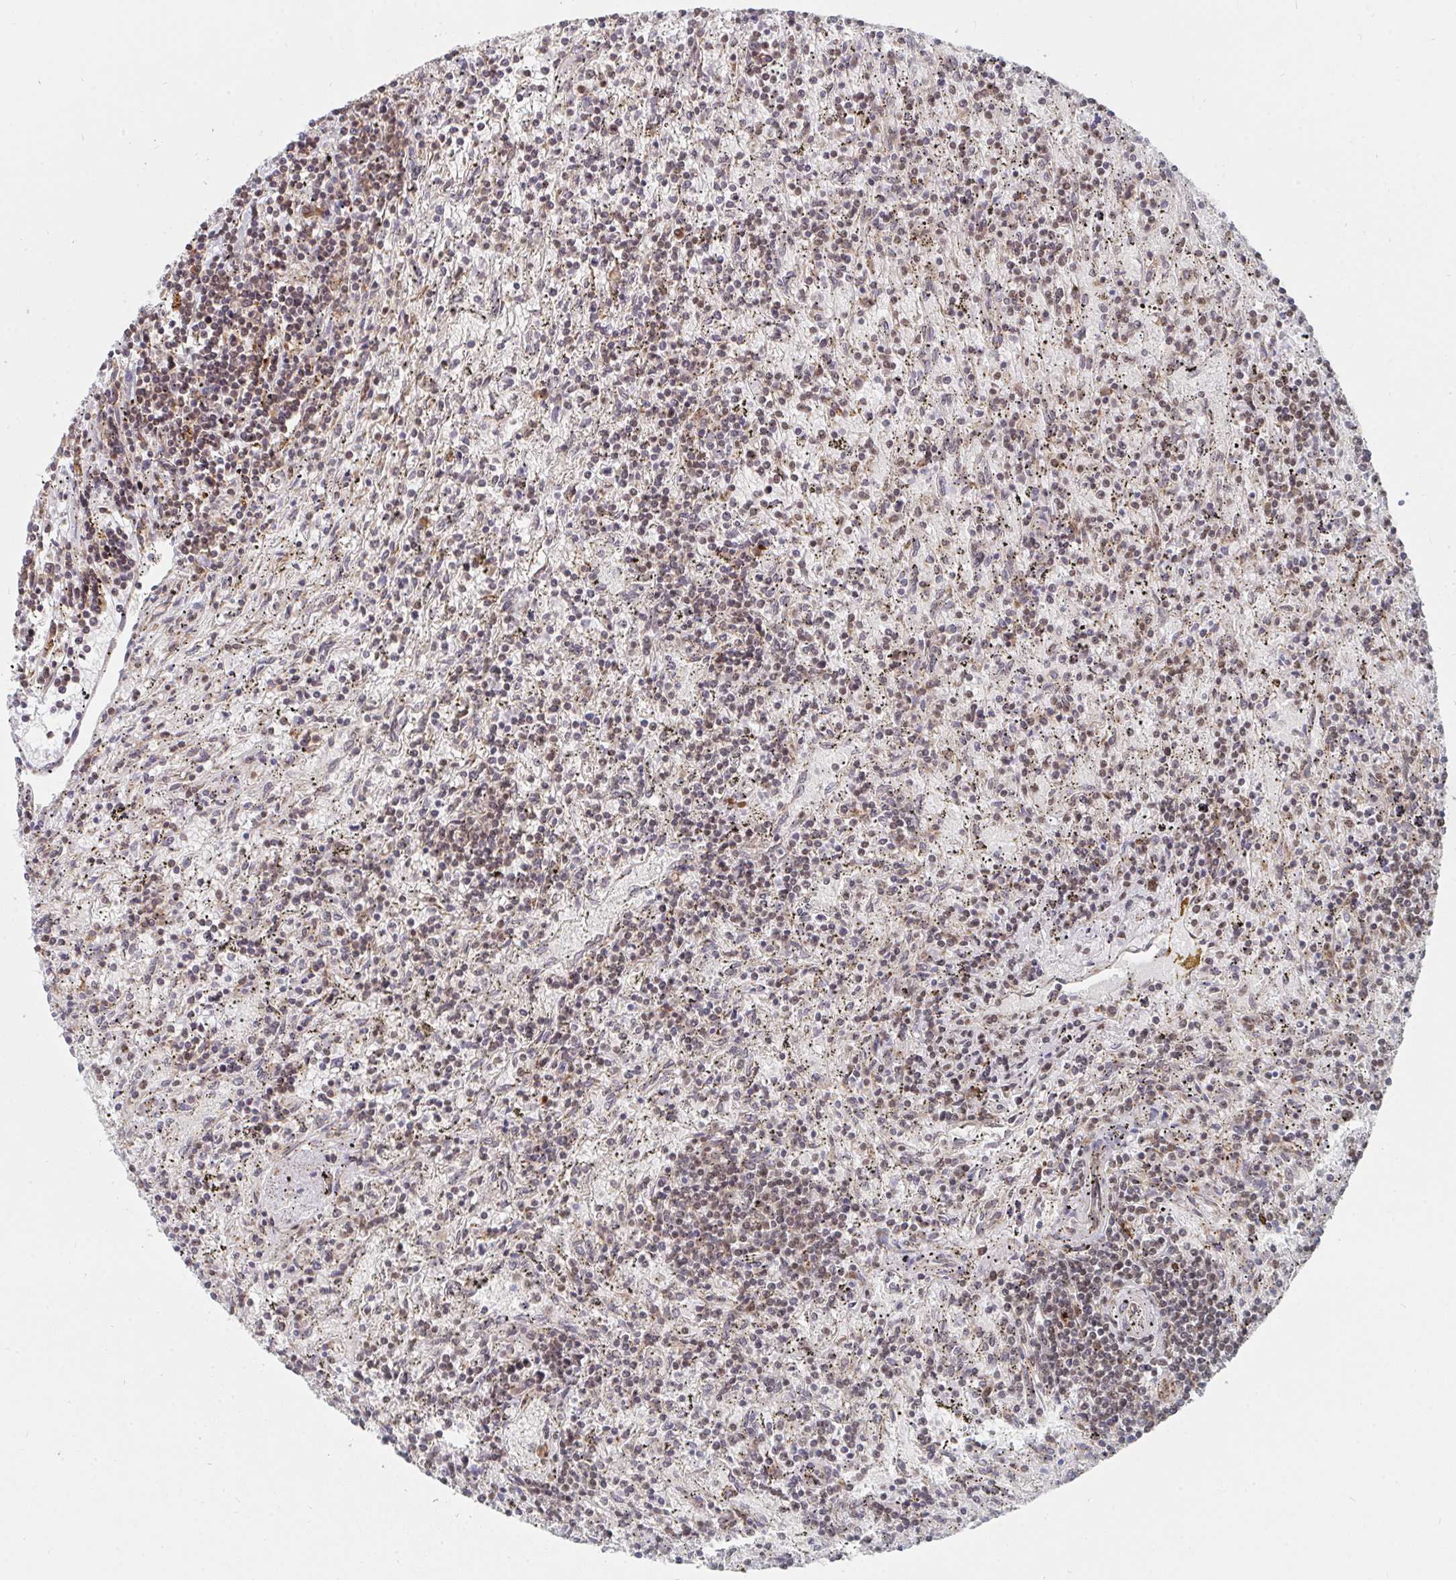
{"staining": {"intensity": "weak", "quantity": "25%-75%", "location": "nuclear"}, "tissue": "lymphoma", "cell_type": "Tumor cells", "image_type": "cancer", "snomed": [{"axis": "morphology", "description": "Malignant lymphoma, non-Hodgkin's type, Low grade"}, {"axis": "topography", "description": "Spleen"}], "caption": "A brown stain highlights weak nuclear staining of a protein in human lymphoma tumor cells.", "gene": "MBNL1", "patient": {"sex": "male", "age": 76}}